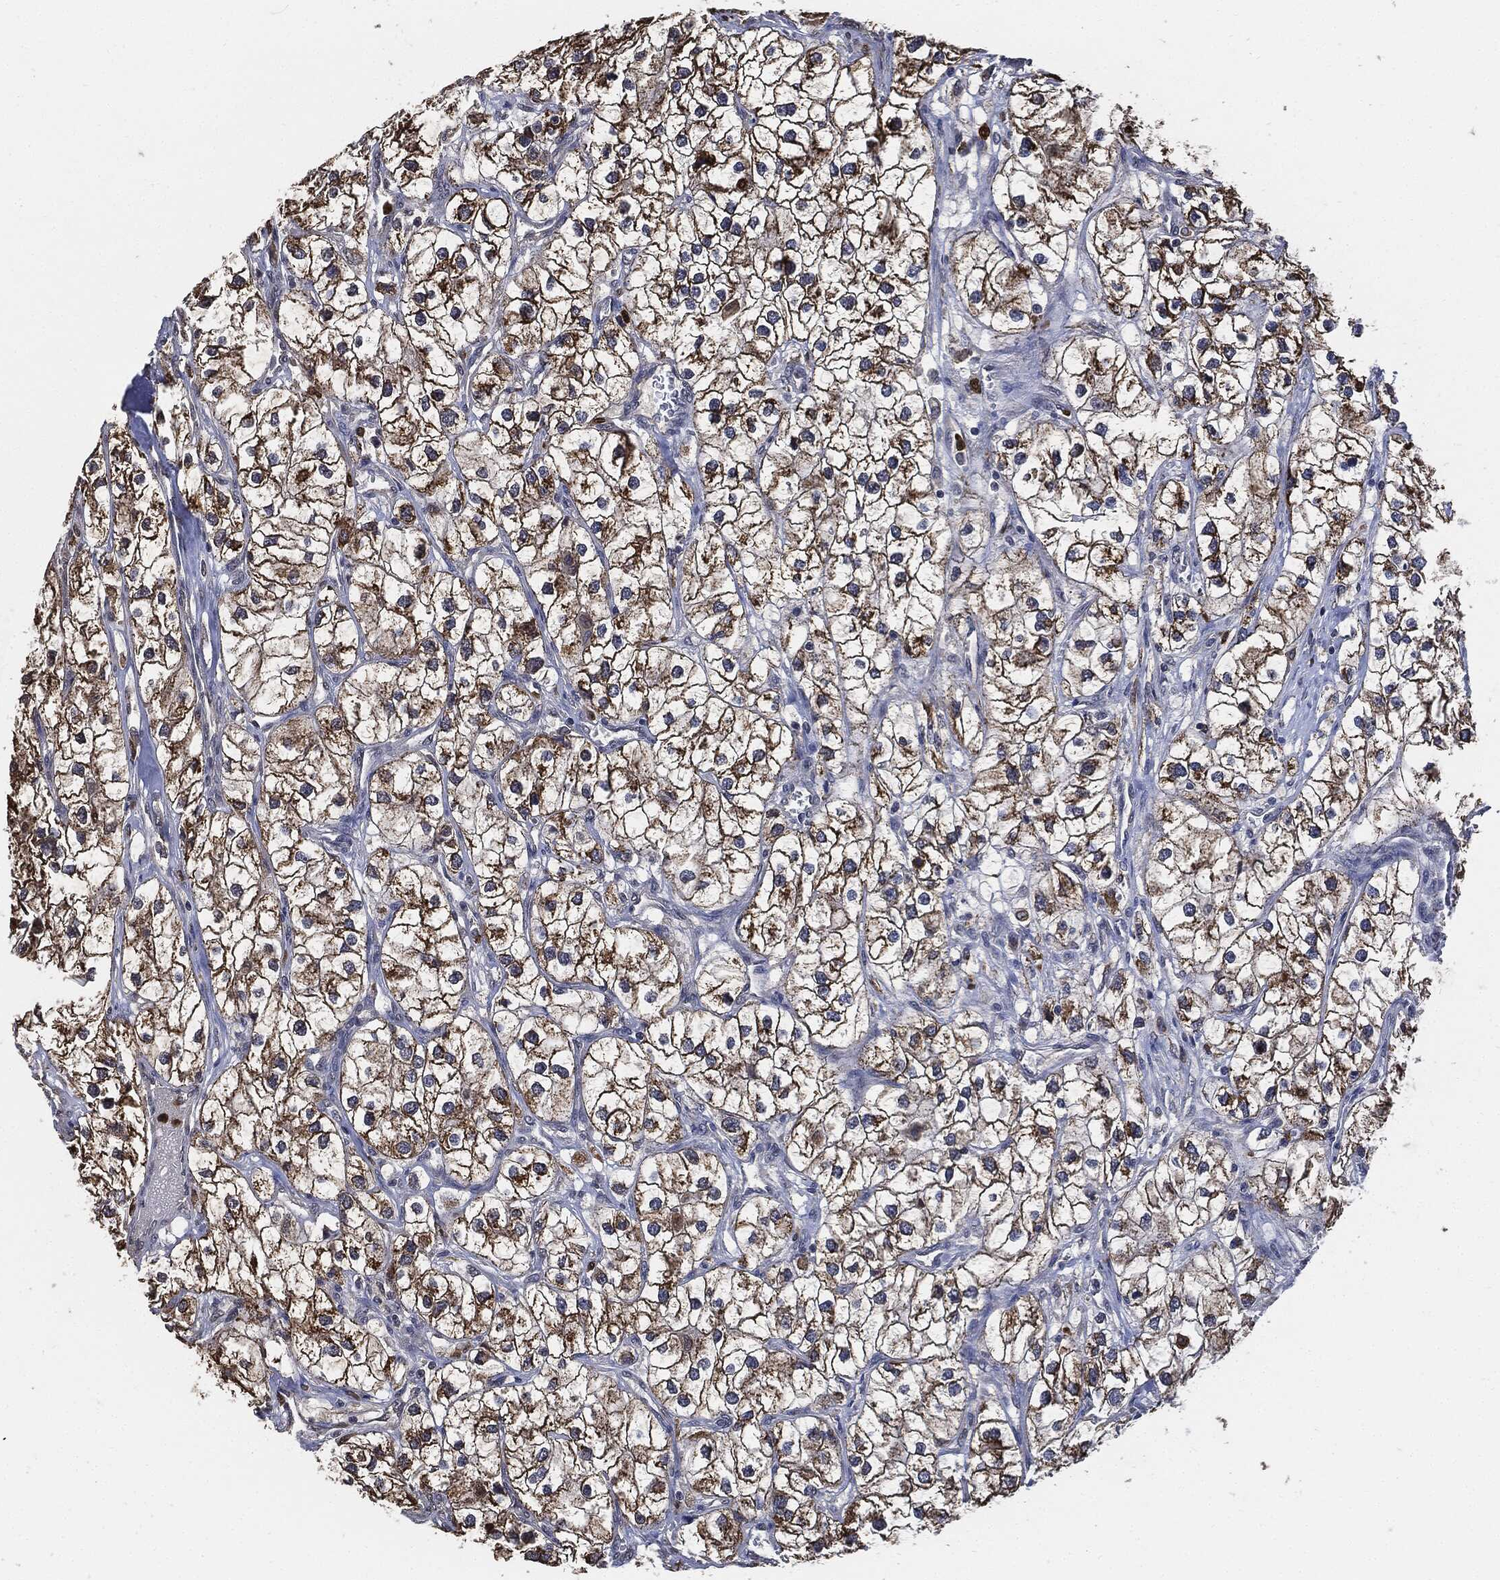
{"staining": {"intensity": "moderate", "quantity": ">75%", "location": "cytoplasmic/membranous"}, "tissue": "renal cancer", "cell_type": "Tumor cells", "image_type": "cancer", "snomed": [{"axis": "morphology", "description": "Adenocarcinoma, NOS"}, {"axis": "topography", "description": "Kidney"}], "caption": "IHC photomicrograph of human adenocarcinoma (renal) stained for a protein (brown), which reveals medium levels of moderate cytoplasmic/membranous positivity in approximately >75% of tumor cells.", "gene": "S100A9", "patient": {"sex": "male", "age": 59}}